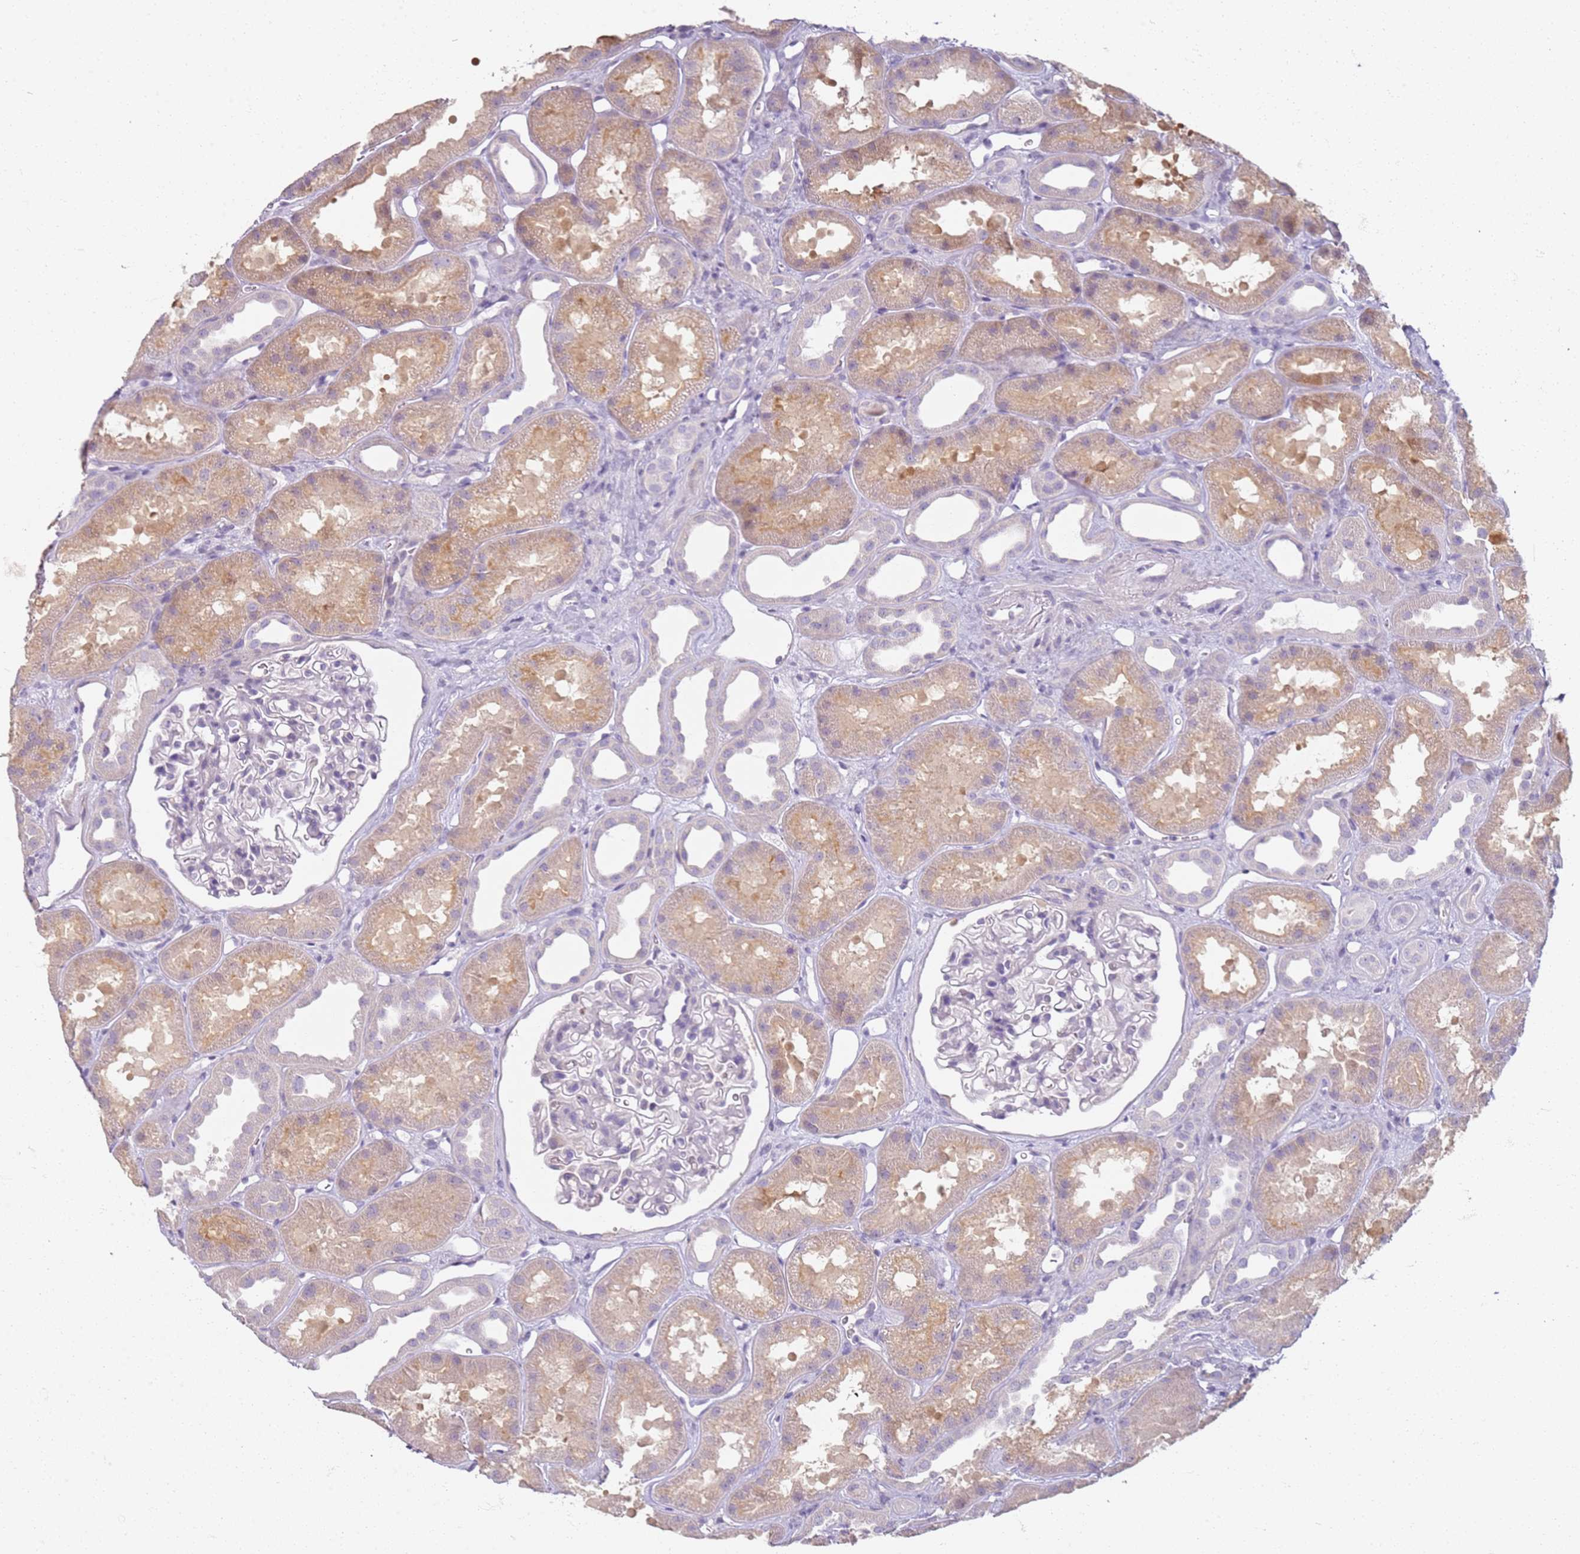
{"staining": {"intensity": "negative", "quantity": "none", "location": "none"}, "tissue": "kidney", "cell_type": "Cells in glomeruli", "image_type": "normal", "snomed": [{"axis": "morphology", "description": "Normal tissue, NOS"}, {"axis": "topography", "description": "Kidney"}], "caption": "This is an immunohistochemistry (IHC) histopathology image of normal human kidney. There is no positivity in cells in glomeruli.", "gene": "CD40LG", "patient": {"sex": "male", "age": 61}}